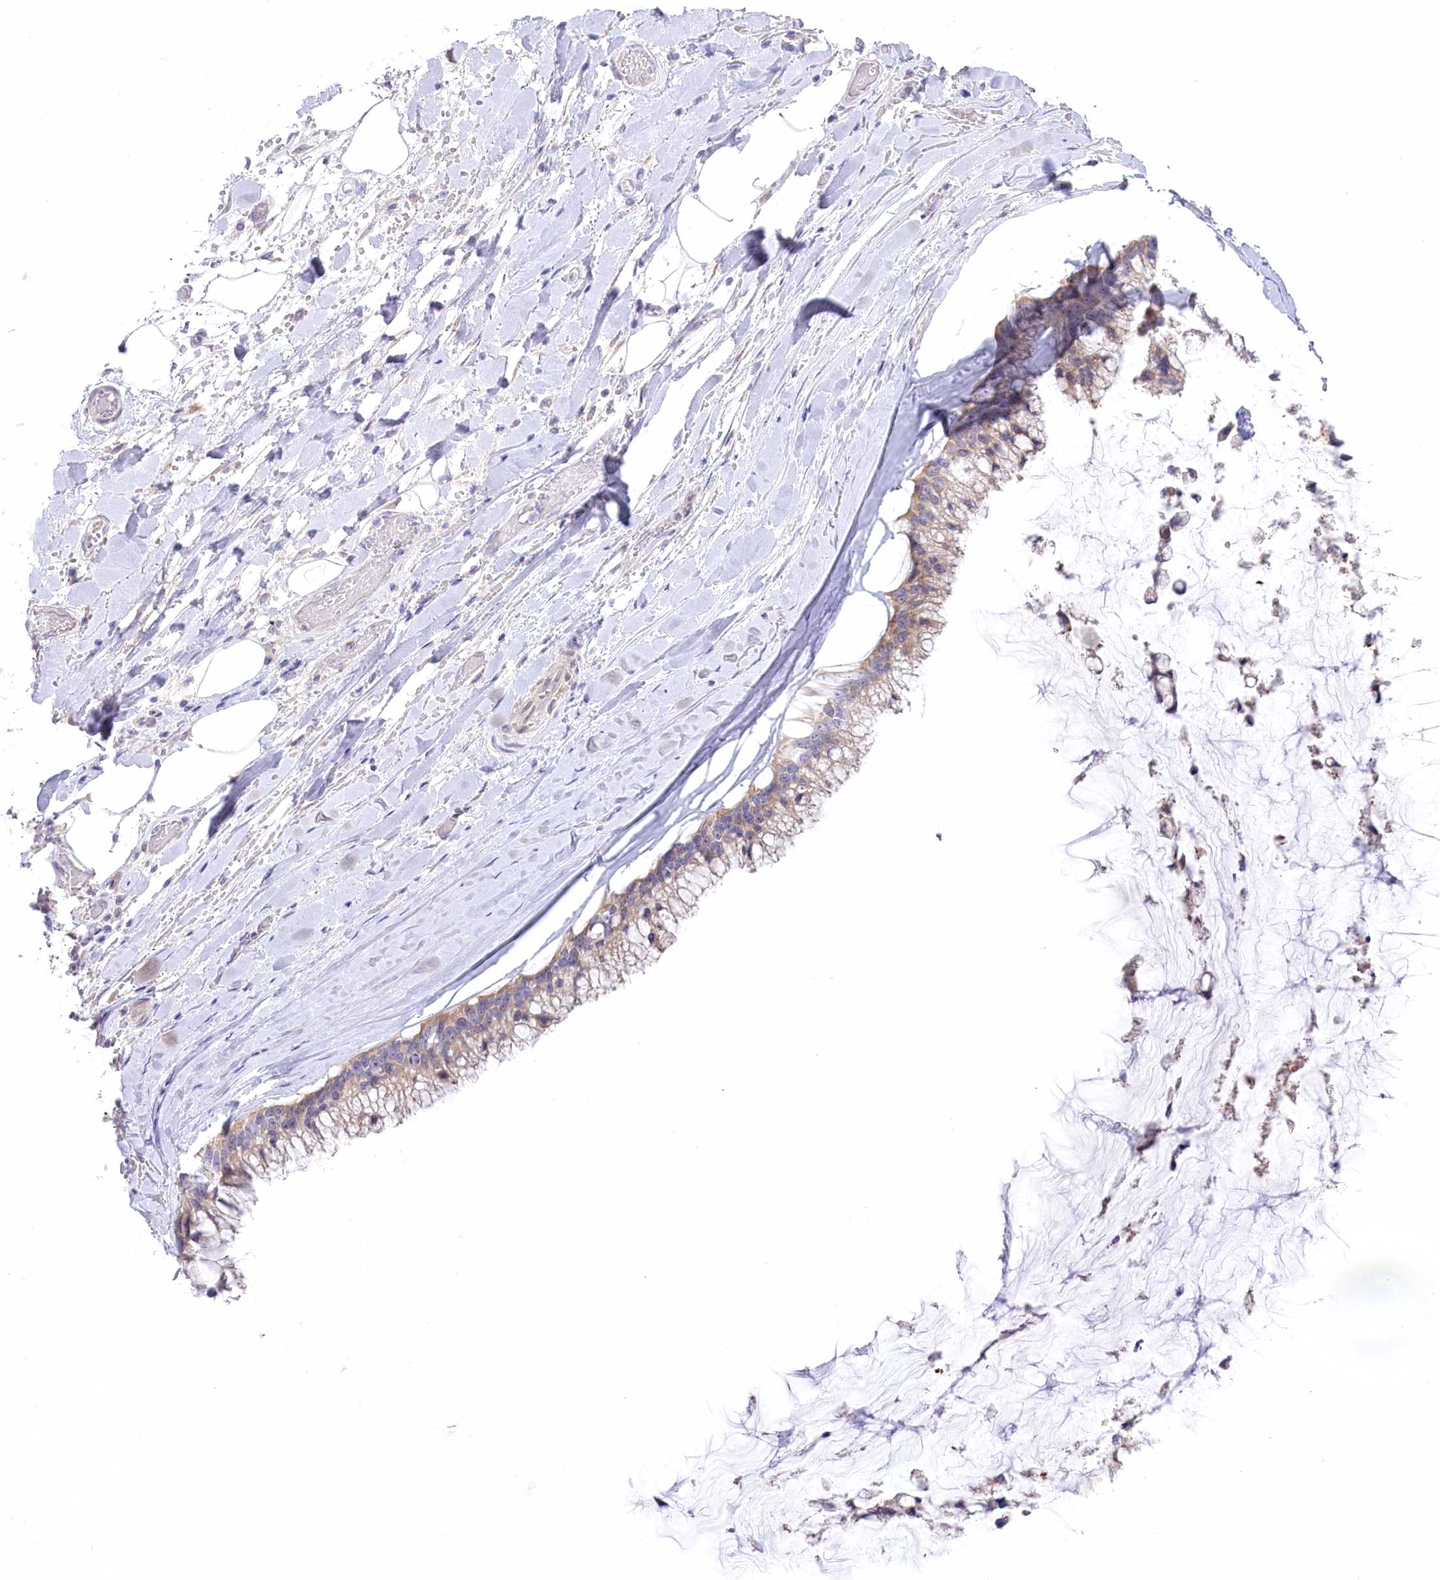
{"staining": {"intensity": "weak", "quantity": ">75%", "location": "cytoplasmic/membranous"}, "tissue": "ovarian cancer", "cell_type": "Tumor cells", "image_type": "cancer", "snomed": [{"axis": "morphology", "description": "Cystadenocarcinoma, mucinous, NOS"}, {"axis": "topography", "description": "Ovary"}], "caption": "Protein staining of ovarian cancer tissue demonstrates weak cytoplasmic/membranous staining in approximately >75% of tumor cells.", "gene": "MYOZ1", "patient": {"sex": "female", "age": 39}}